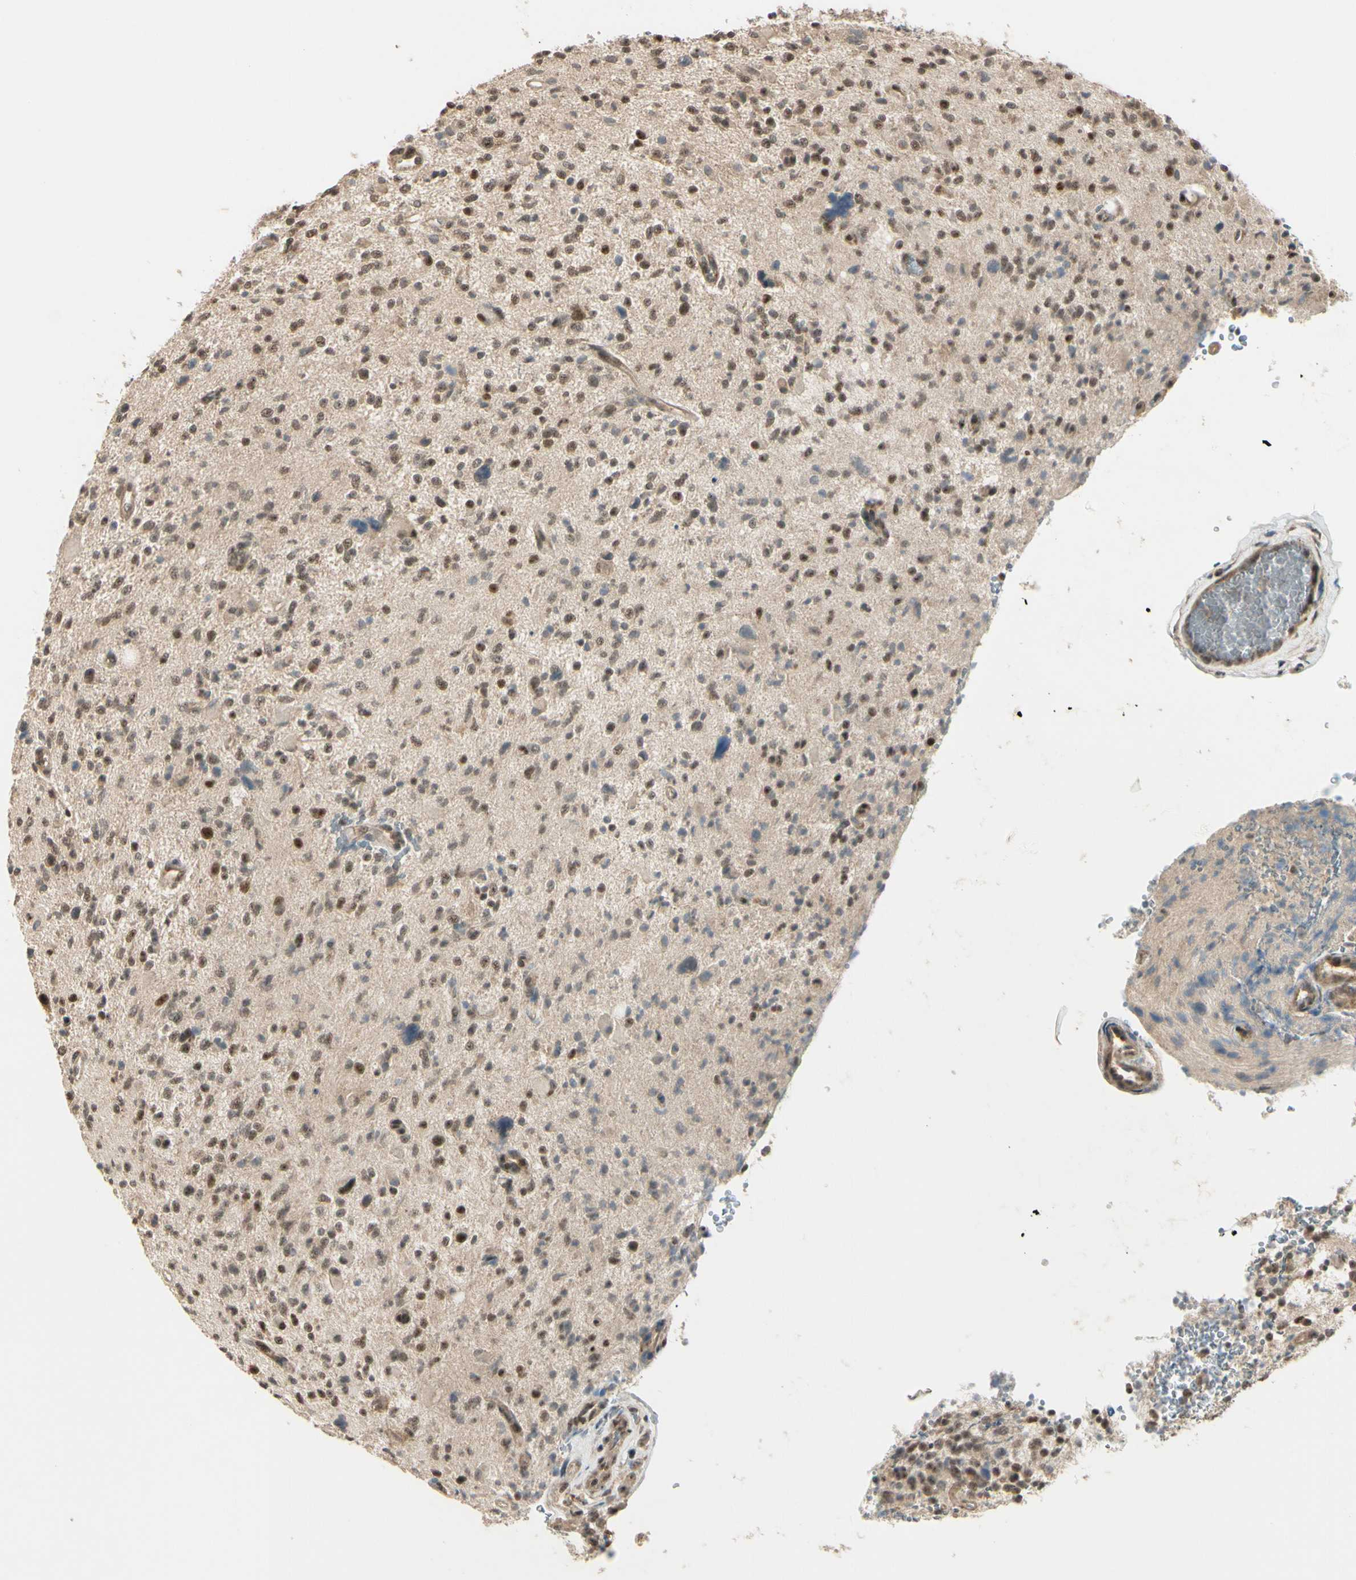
{"staining": {"intensity": "moderate", "quantity": ">75%", "location": "cytoplasmic/membranous,nuclear"}, "tissue": "glioma", "cell_type": "Tumor cells", "image_type": "cancer", "snomed": [{"axis": "morphology", "description": "Glioma, malignant, High grade"}, {"axis": "topography", "description": "Brain"}], "caption": "Protein expression analysis of human high-grade glioma (malignant) reveals moderate cytoplasmic/membranous and nuclear expression in approximately >75% of tumor cells. (Stains: DAB in brown, nuclei in blue, Microscopy: brightfield microscopy at high magnification).", "gene": "MCPH1", "patient": {"sex": "male", "age": 48}}